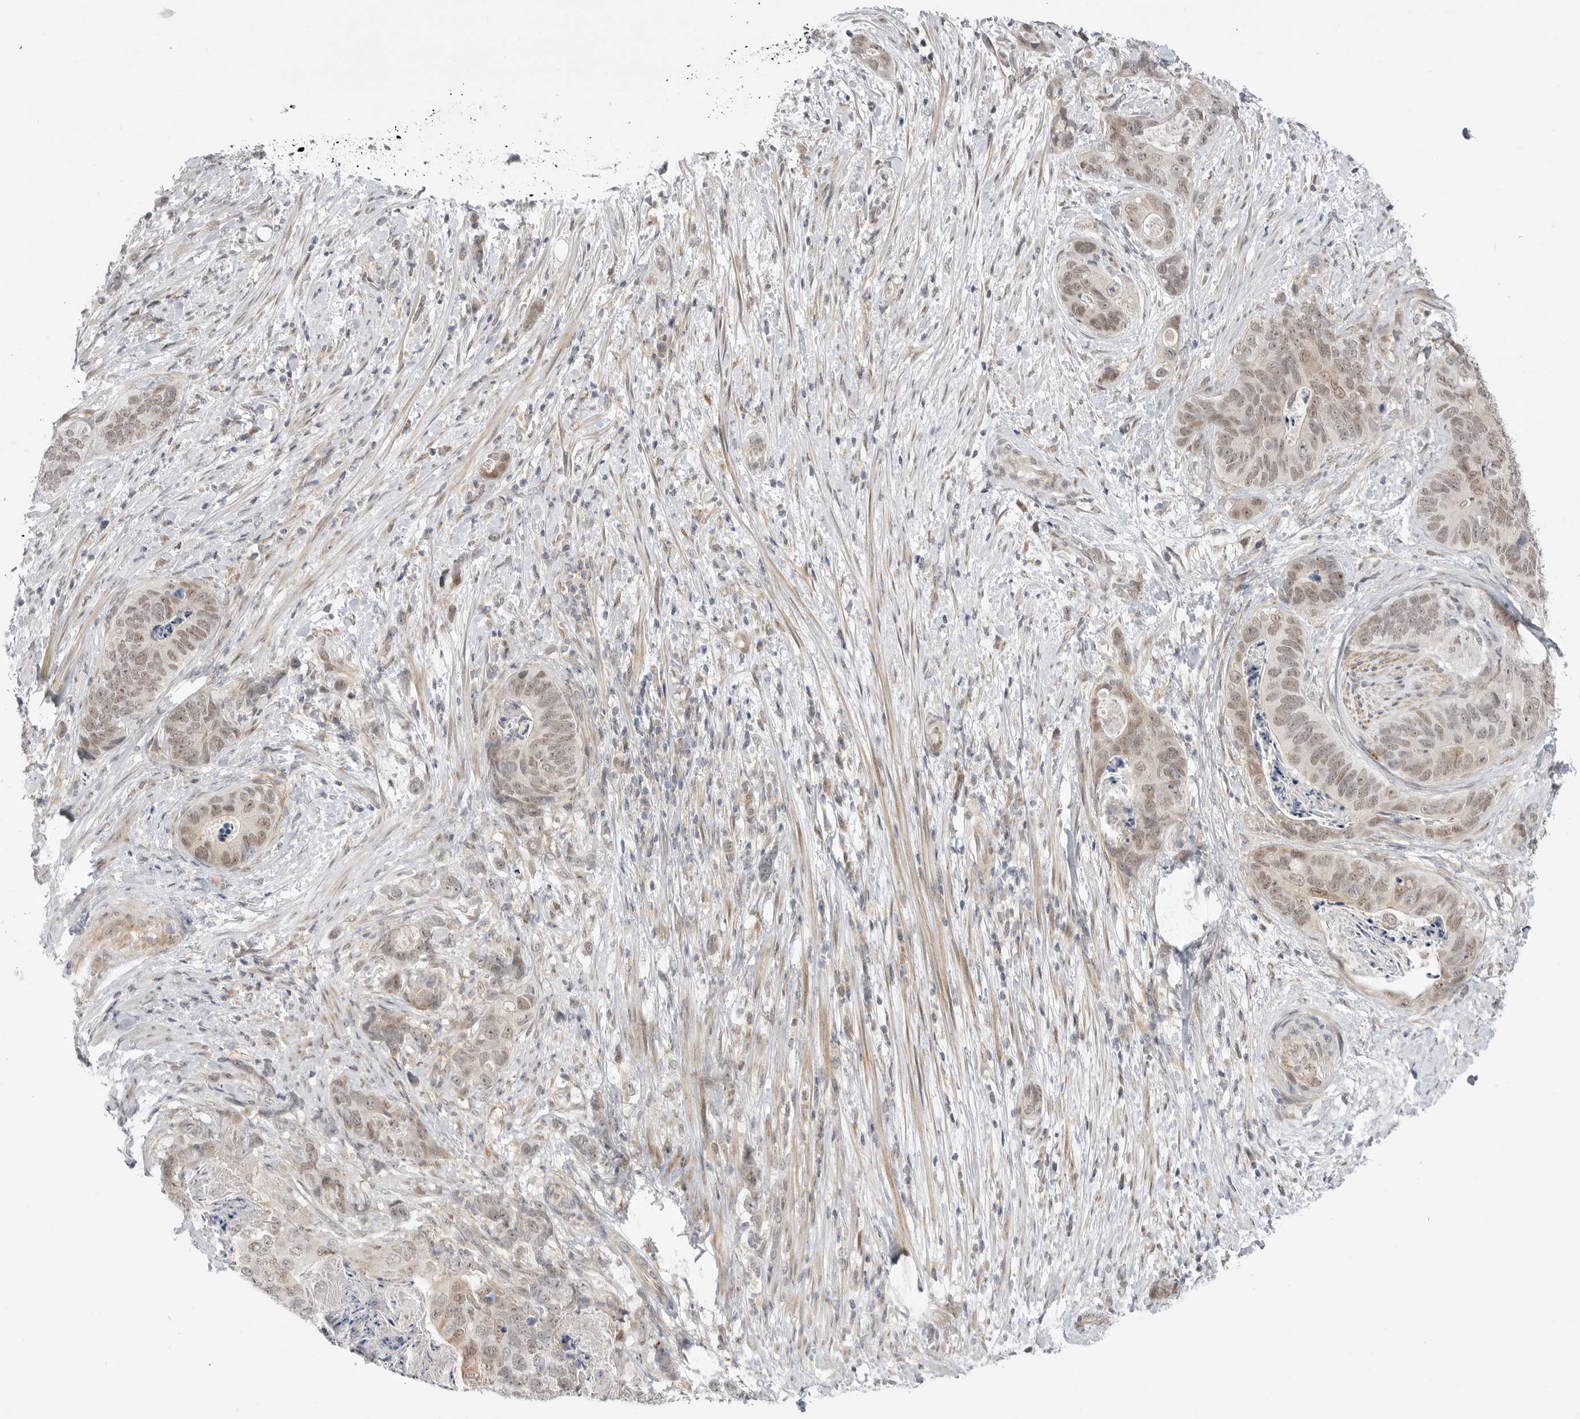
{"staining": {"intensity": "weak", "quantity": ">75%", "location": "cytoplasmic/membranous,nuclear"}, "tissue": "stomach cancer", "cell_type": "Tumor cells", "image_type": "cancer", "snomed": [{"axis": "morphology", "description": "Normal tissue, NOS"}, {"axis": "morphology", "description": "Adenocarcinoma, NOS"}, {"axis": "topography", "description": "Stomach"}], "caption": "There is low levels of weak cytoplasmic/membranous and nuclear expression in tumor cells of stomach cancer (adenocarcinoma), as demonstrated by immunohistochemical staining (brown color).", "gene": "GGT6", "patient": {"sex": "female", "age": 89}}